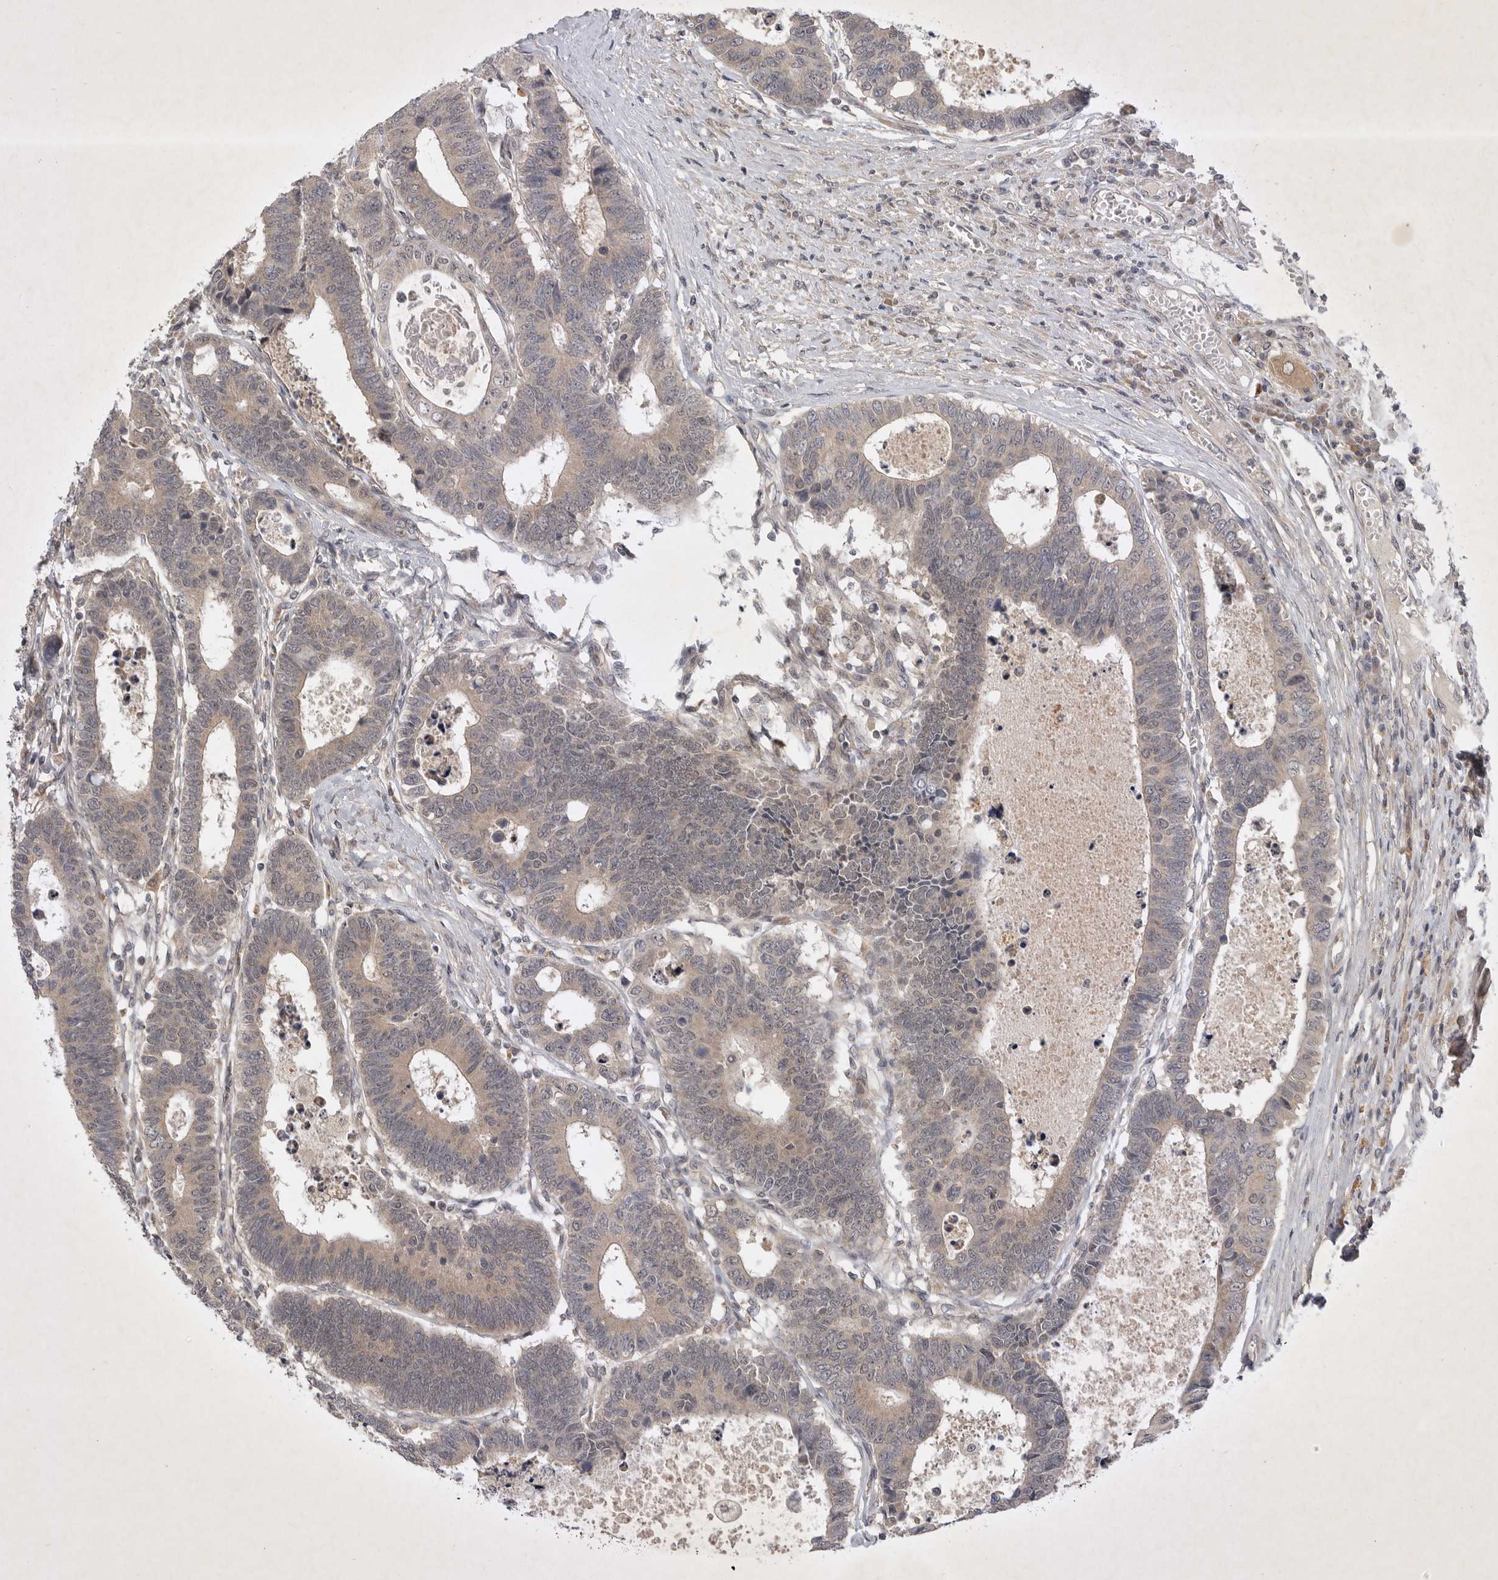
{"staining": {"intensity": "weak", "quantity": "25%-75%", "location": "cytoplasmic/membranous"}, "tissue": "colorectal cancer", "cell_type": "Tumor cells", "image_type": "cancer", "snomed": [{"axis": "morphology", "description": "Adenocarcinoma, NOS"}, {"axis": "topography", "description": "Rectum"}], "caption": "Colorectal cancer (adenocarcinoma) stained for a protein (brown) shows weak cytoplasmic/membranous positive expression in approximately 25%-75% of tumor cells.", "gene": "PTPDC1", "patient": {"sex": "male", "age": 84}}